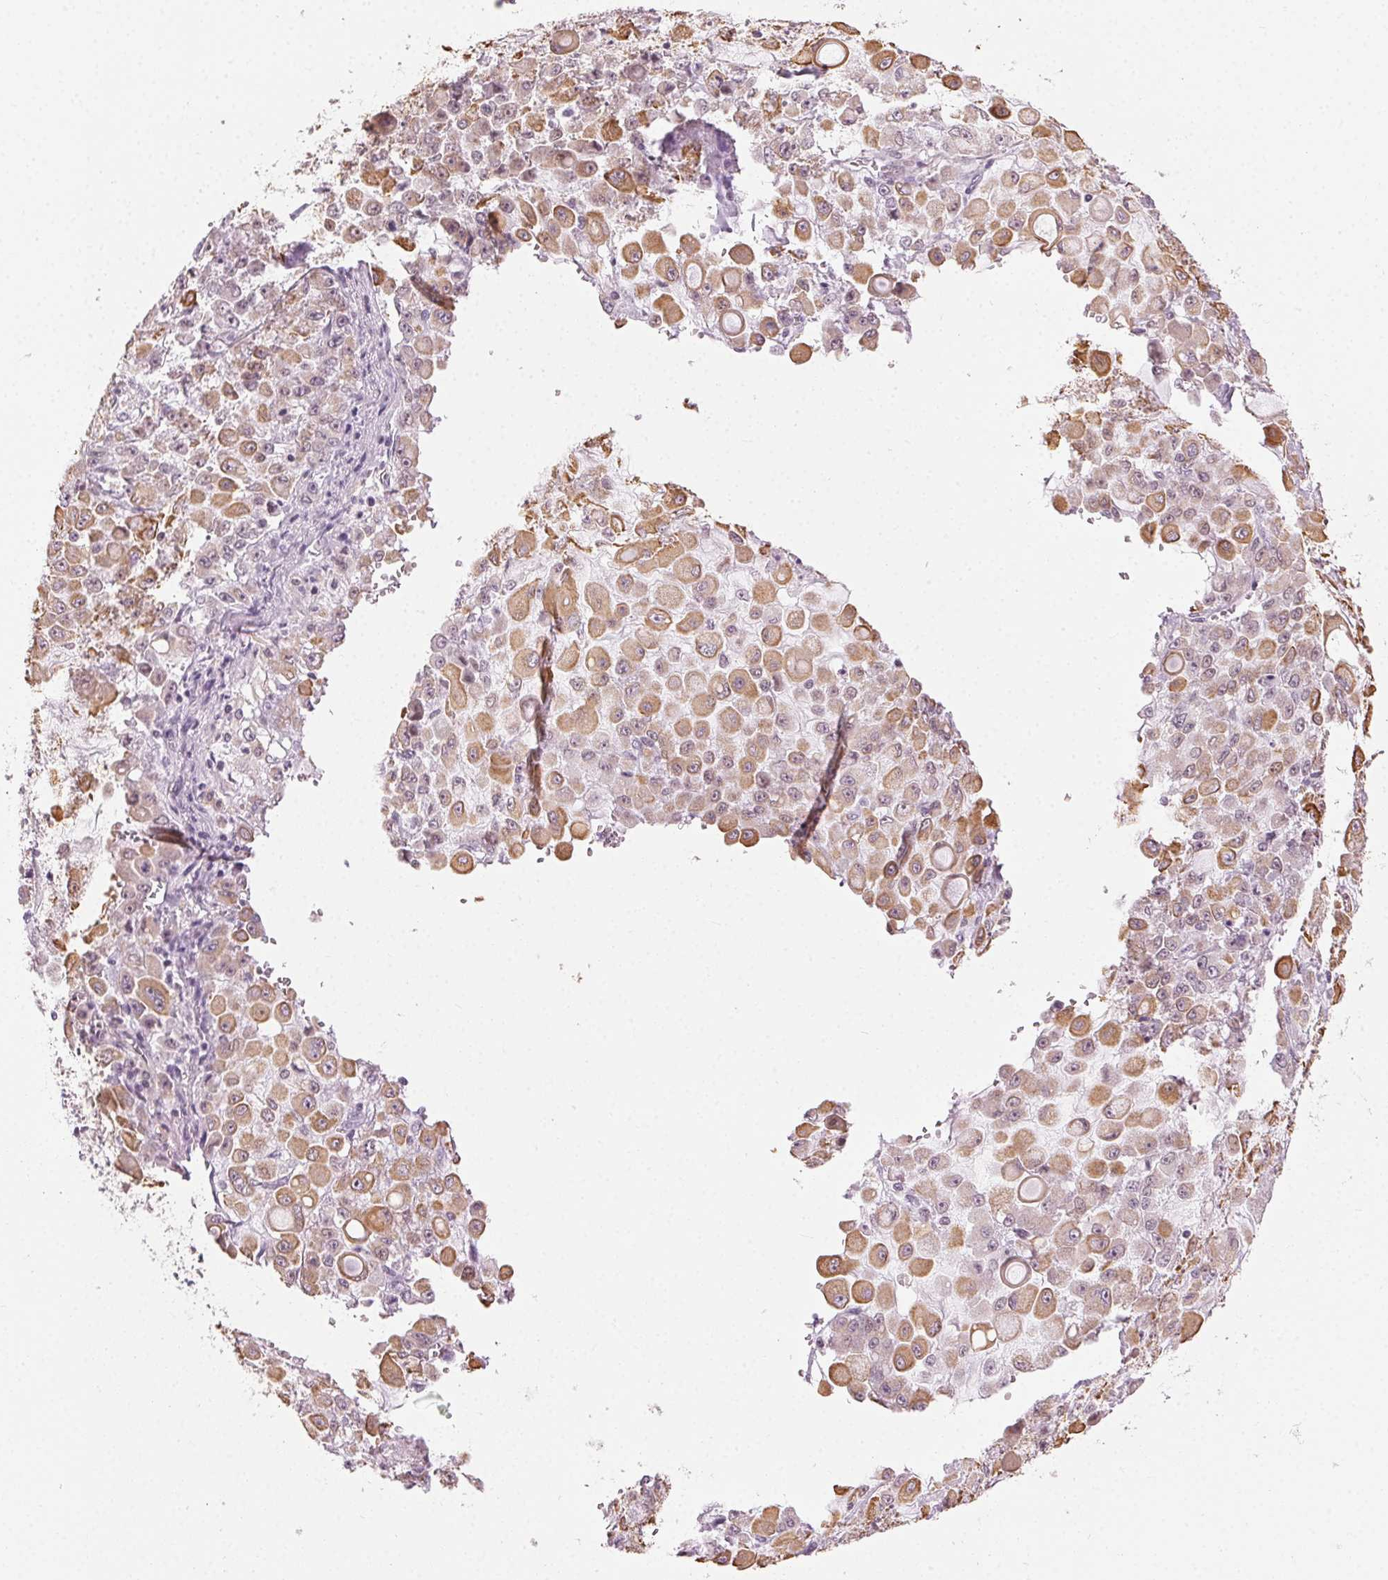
{"staining": {"intensity": "moderate", "quantity": ">75%", "location": "cytoplasmic/membranous"}, "tissue": "stomach cancer", "cell_type": "Tumor cells", "image_type": "cancer", "snomed": [{"axis": "morphology", "description": "Adenocarcinoma, NOS"}, {"axis": "topography", "description": "Stomach"}], "caption": "An immunohistochemistry histopathology image of neoplastic tissue is shown. Protein staining in brown highlights moderate cytoplasmic/membranous positivity in stomach cancer (adenocarcinoma) within tumor cells. (Stains: DAB in brown, nuclei in blue, Microscopy: brightfield microscopy at high magnification).", "gene": "AIF1L", "patient": {"sex": "female", "age": 76}}